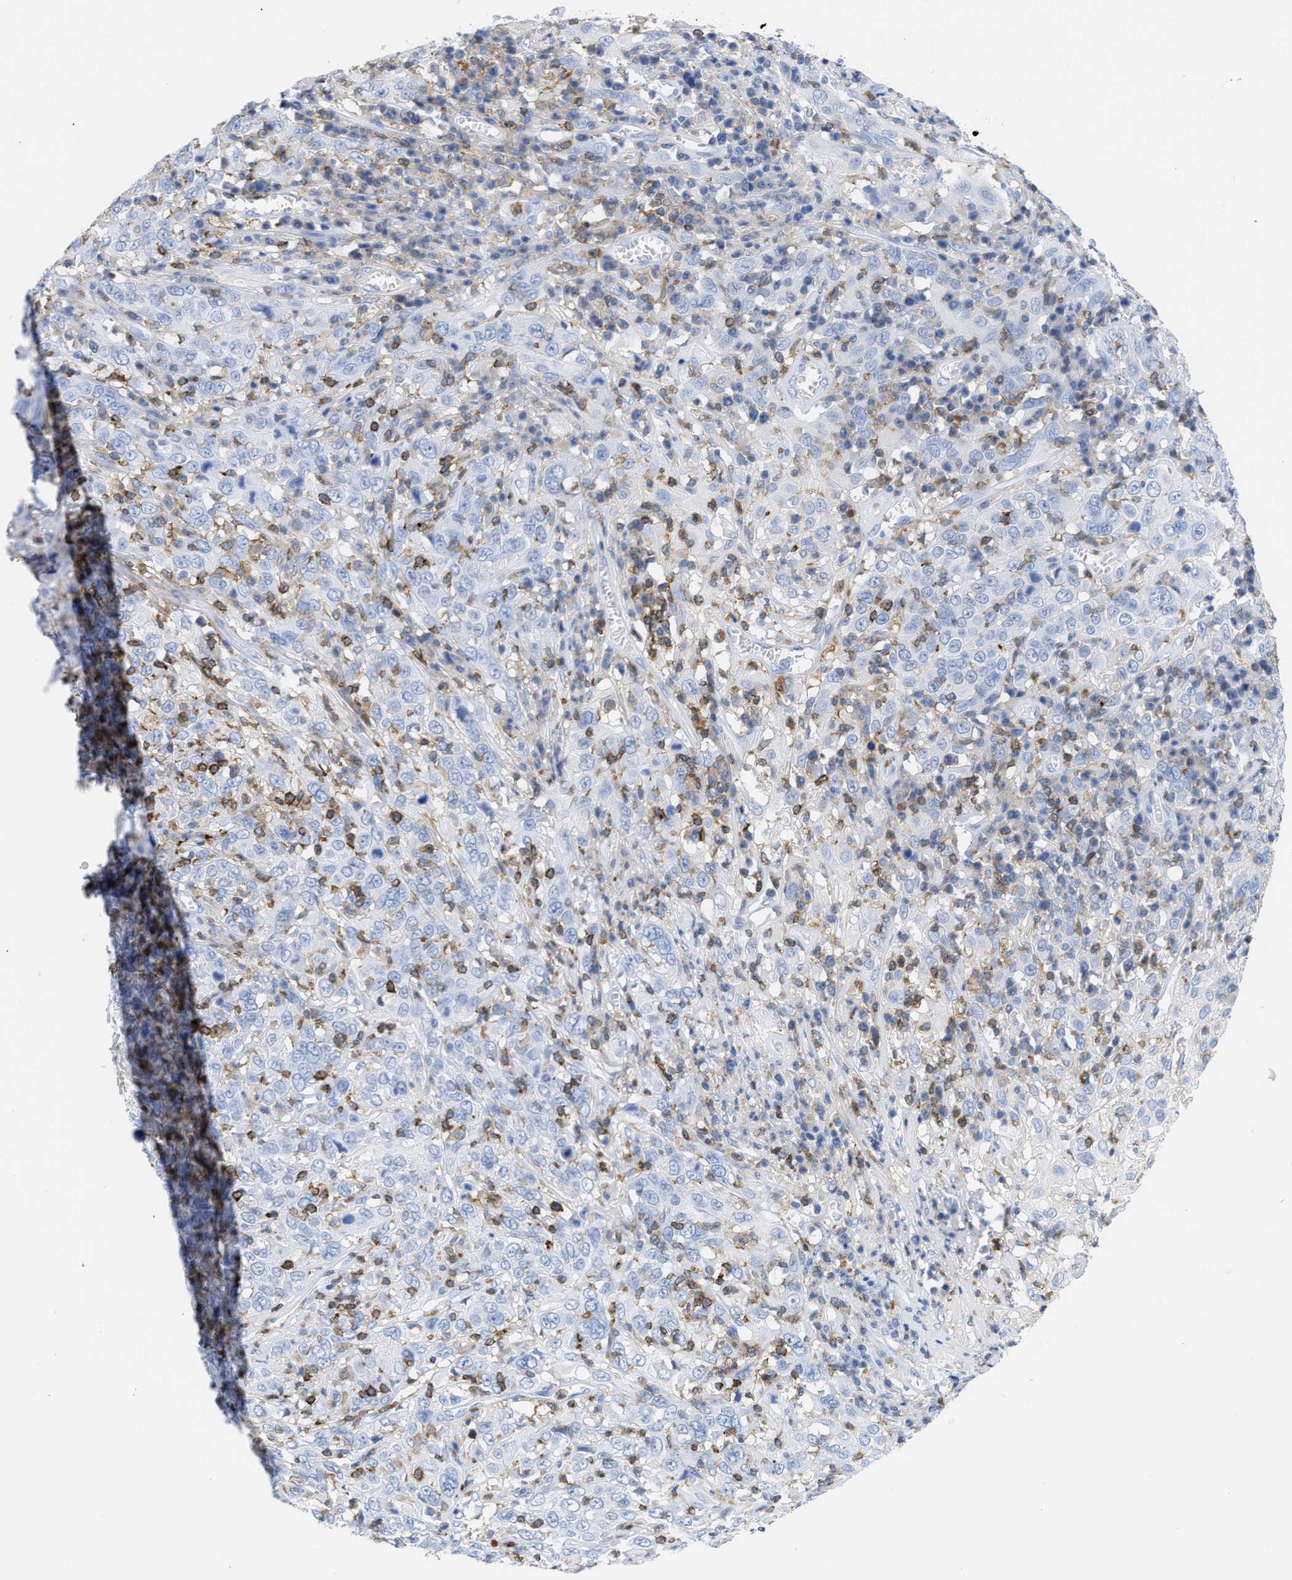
{"staining": {"intensity": "negative", "quantity": "none", "location": "none"}, "tissue": "cervical cancer", "cell_type": "Tumor cells", "image_type": "cancer", "snomed": [{"axis": "morphology", "description": "Squamous cell carcinoma, NOS"}, {"axis": "topography", "description": "Cervix"}], "caption": "Immunohistochemistry histopathology image of neoplastic tissue: squamous cell carcinoma (cervical) stained with DAB demonstrates no significant protein staining in tumor cells.", "gene": "LCP1", "patient": {"sex": "female", "age": 46}}